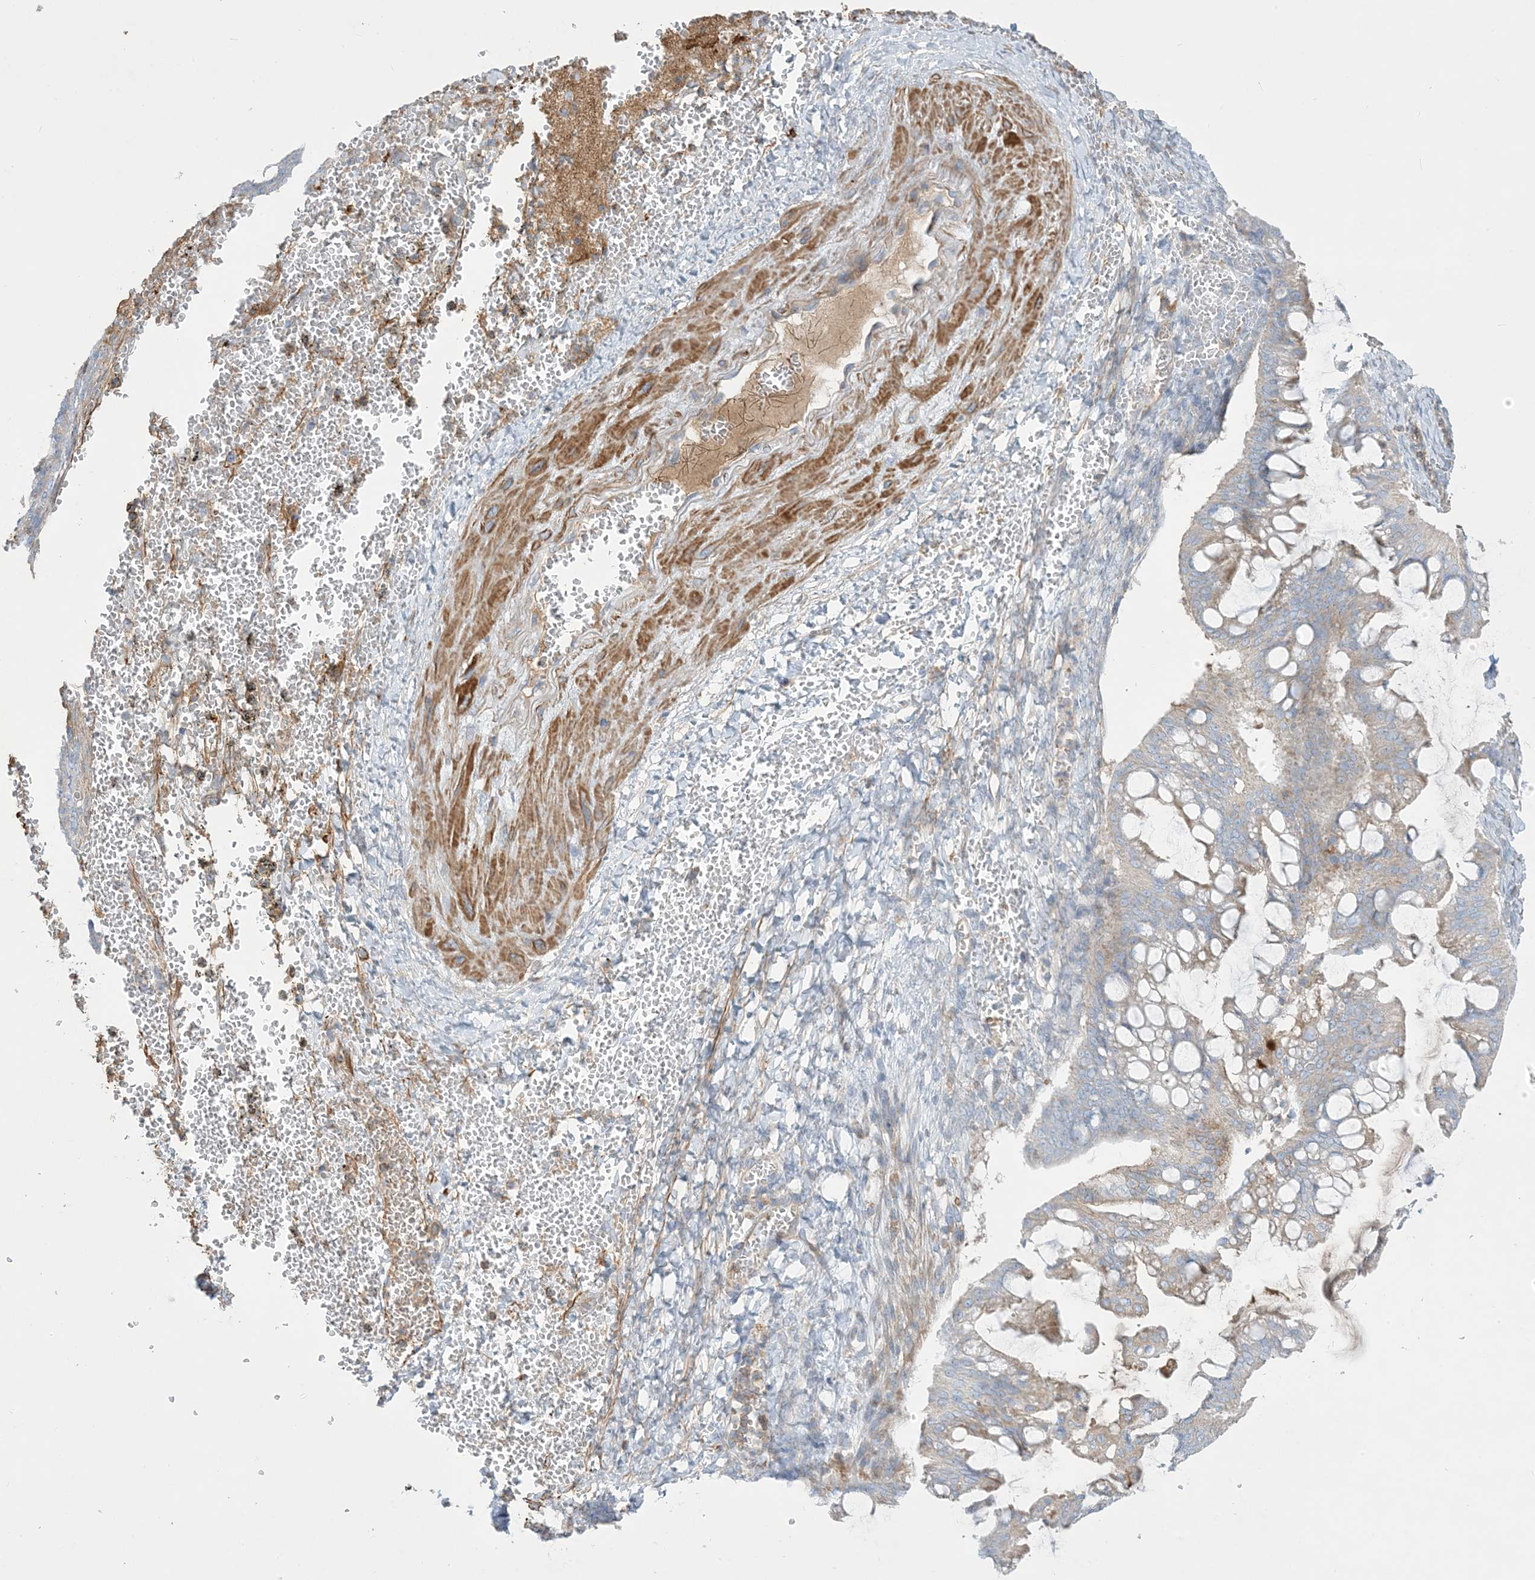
{"staining": {"intensity": "negative", "quantity": "none", "location": "none"}, "tissue": "ovarian cancer", "cell_type": "Tumor cells", "image_type": "cancer", "snomed": [{"axis": "morphology", "description": "Cystadenocarcinoma, mucinous, NOS"}, {"axis": "topography", "description": "Ovary"}], "caption": "This is an IHC photomicrograph of human ovarian cancer (mucinous cystadenocarcinoma). There is no expression in tumor cells.", "gene": "GTF3C2", "patient": {"sex": "female", "age": 73}}